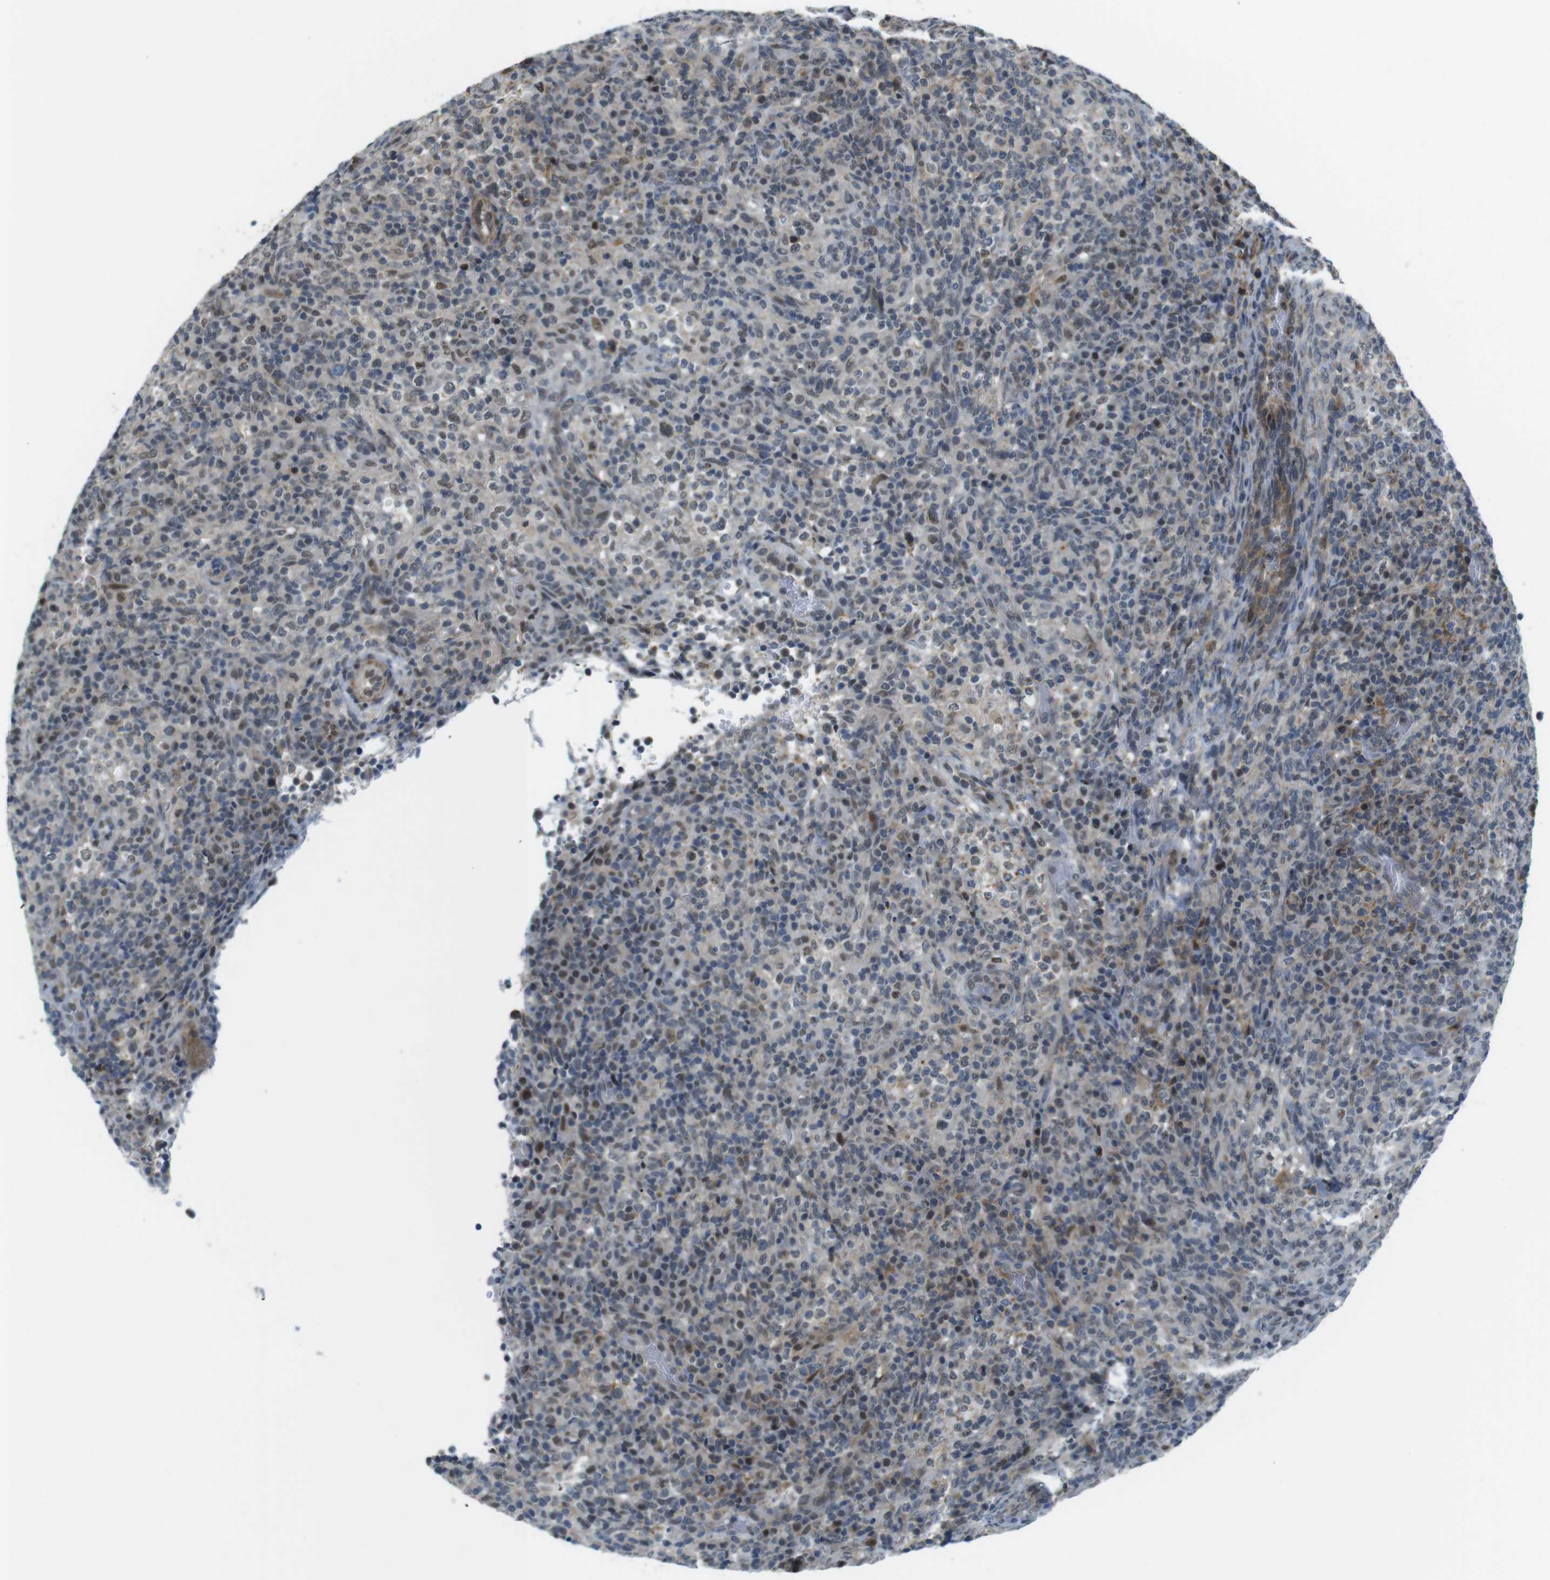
{"staining": {"intensity": "weak", "quantity": "25%-75%", "location": "cytoplasmic/membranous"}, "tissue": "lymphoma", "cell_type": "Tumor cells", "image_type": "cancer", "snomed": [{"axis": "morphology", "description": "Malignant lymphoma, non-Hodgkin's type, High grade"}, {"axis": "topography", "description": "Lymph node"}], "caption": "Immunohistochemistry staining of lymphoma, which demonstrates low levels of weak cytoplasmic/membranous positivity in approximately 25%-75% of tumor cells indicating weak cytoplasmic/membranous protein expression. The staining was performed using DAB (brown) for protein detection and nuclei were counterstained in hematoxylin (blue).", "gene": "USP7", "patient": {"sex": "female", "age": 76}}